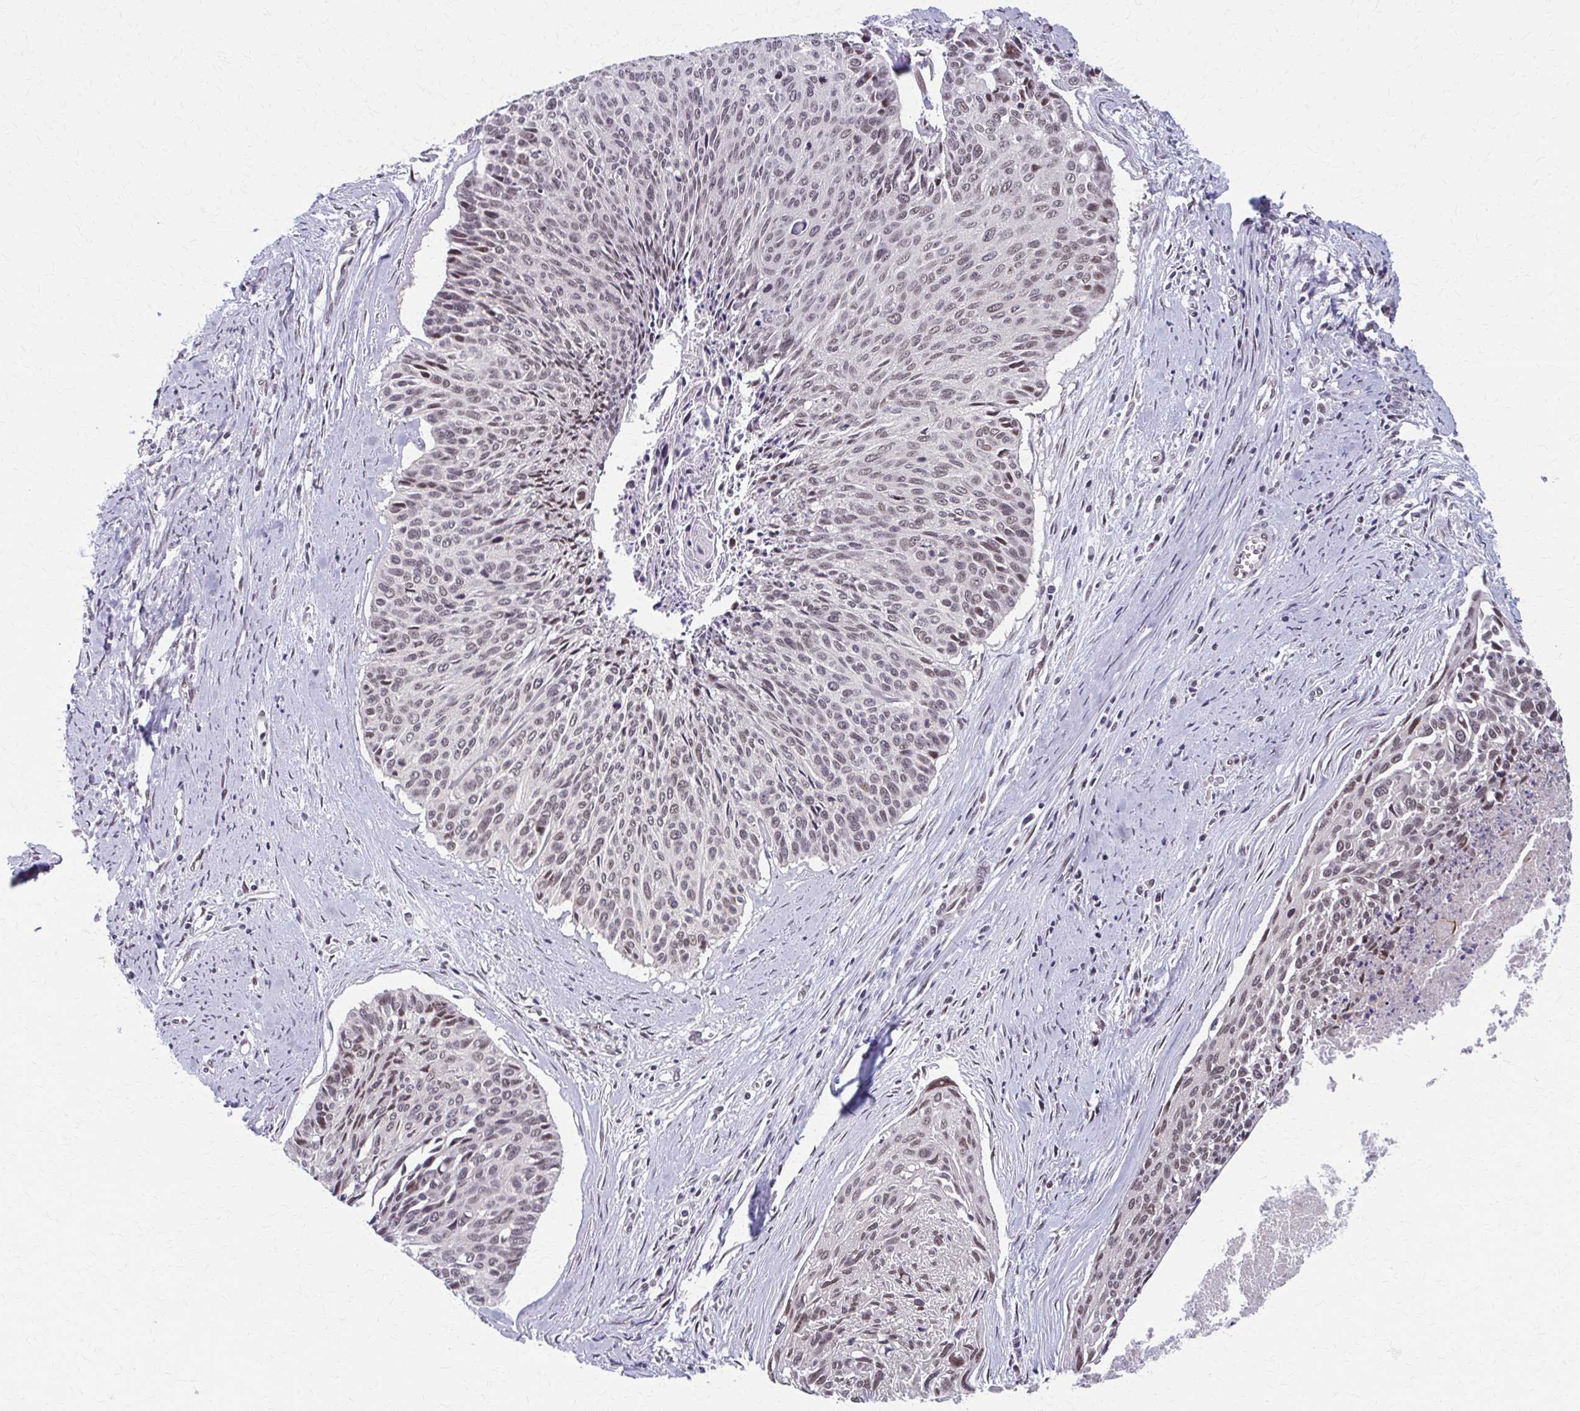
{"staining": {"intensity": "weak", "quantity": ">75%", "location": "nuclear"}, "tissue": "cervical cancer", "cell_type": "Tumor cells", "image_type": "cancer", "snomed": [{"axis": "morphology", "description": "Squamous cell carcinoma, NOS"}, {"axis": "topography", "description": "Cervix"}], "caption": "Cervical cancer was stained to show a protein in brown. There is low levels of weak nuclear positivity in approximately >75% of tumor cells.", "gene": "SETBP1", "patient": {"sex": "female", "age": 55}}